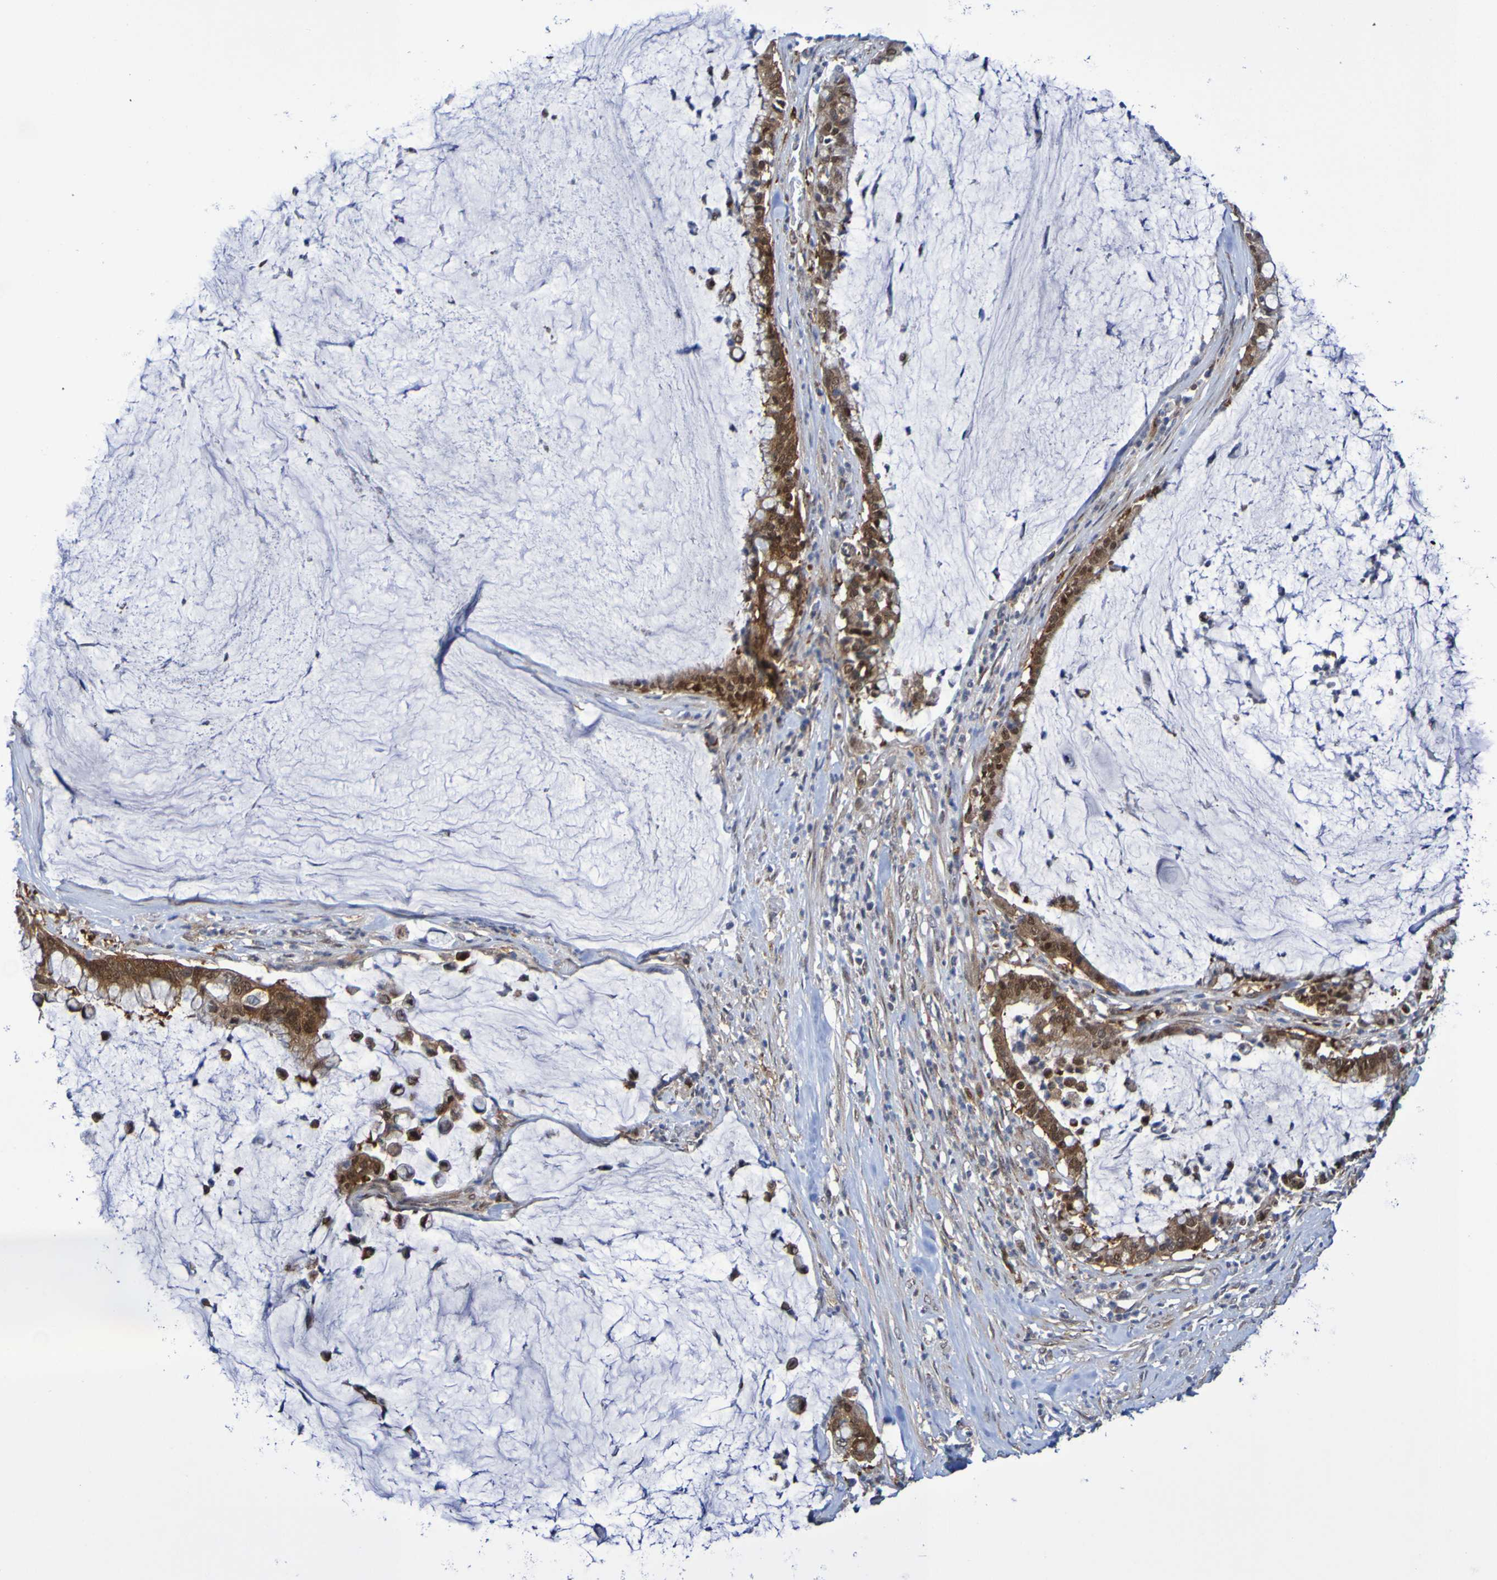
{"staining": {"intensity": "strong", "quantity": ">75%", "location": "cytoplasmic/membranous"}, "tissue": "pancreatic cancer", "cell_type": "Tumor cells", "image_type": "cancer", "snomed": [{"axis": "morphology", "description": "Adenocarcinoma, NOS"}, {"axis": "topography", "description": "Pancreas"}], "caption": "A brown stain shows strong cytoplasmic/membranous expression of a protein in human adenocarcinoma (pancreatic) tumor cells.", "gene": "ATIC", "patient": {"sex": "male", "age": 41}}